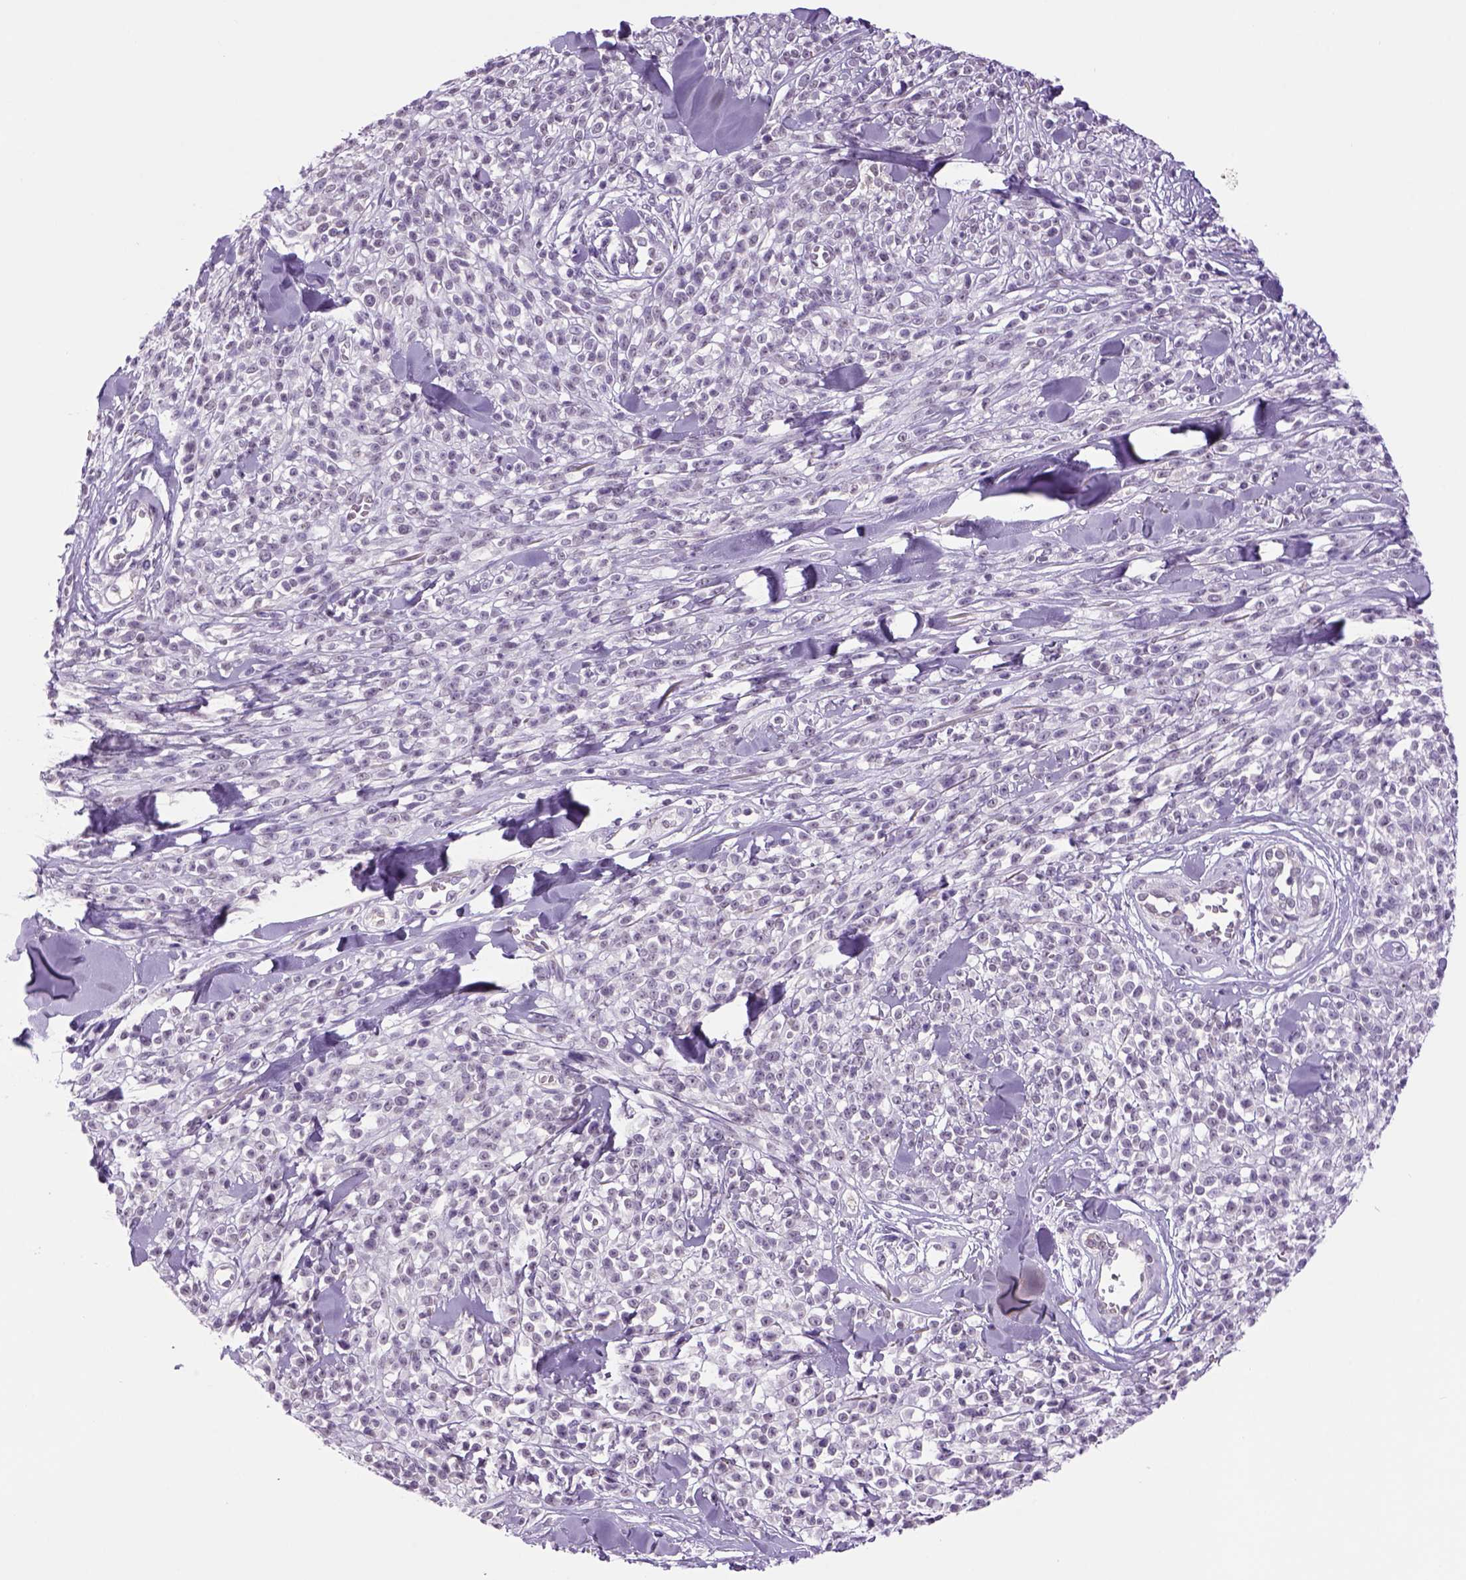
{"staining": {"intensity": "negative", "quantity": "none", "location": "none"}, "tissue": "melanoma", "cell_type": "Tumor cells", "image_type": "cancer", "snomed": [{"axis": "morphology", "description": "Malignant melanoma, NOS"}, {"axis": "topography", "description": "Skin"}, {"axis": "topography", "description": "Skin of trunk"}], "caption": "A photomicrograph of melanoma stained for a protein reveals no brown staining in tumor cells.", "gene": "DBH", "patient": {"sex": "male", "age": 74}}